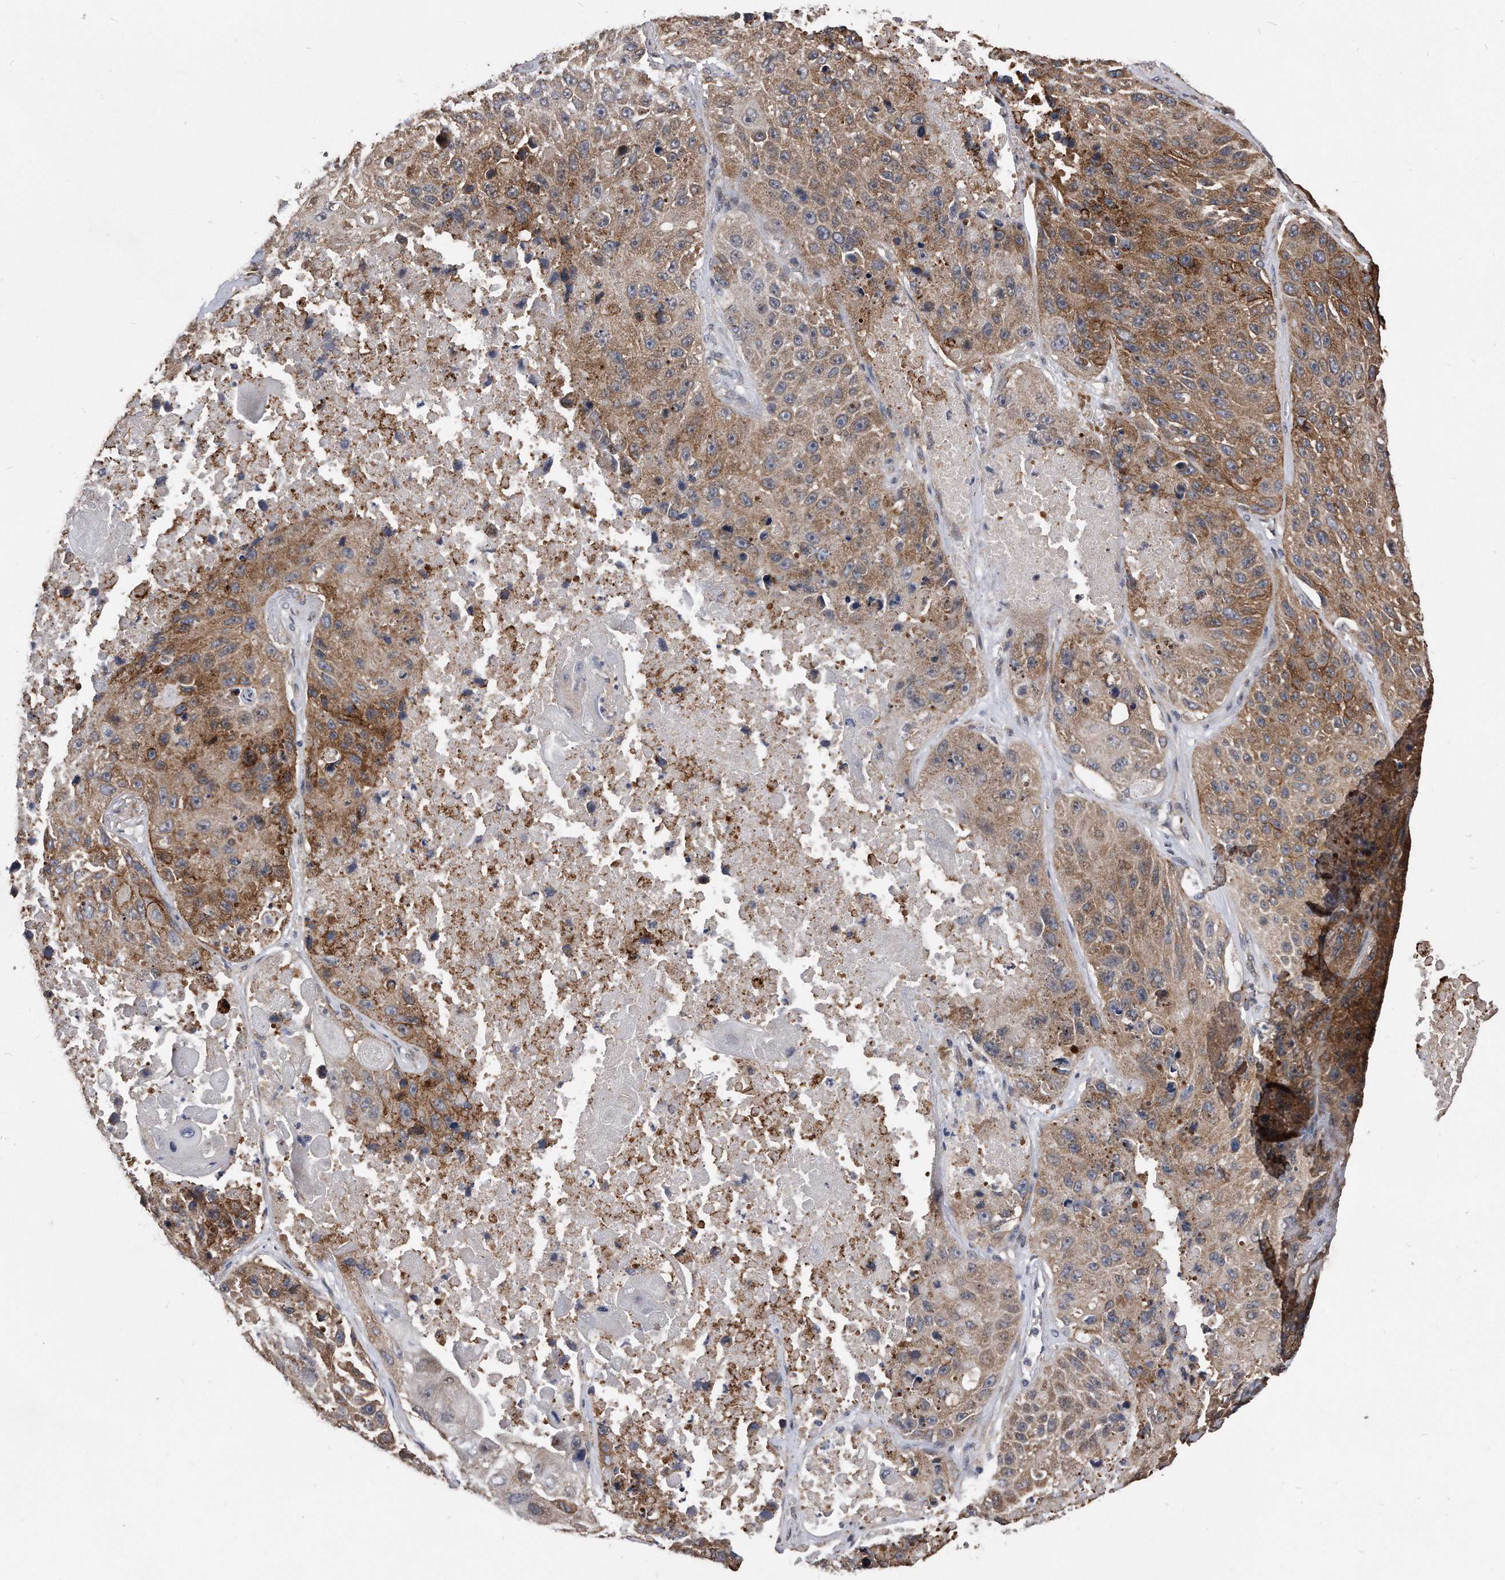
{"staining": {"intensity": "moderate", "quantity": ">75%", "location": "cytoplasmic/membranous"}, "tissue": "lung cancer", "cell_type": "Tumor cells", "image_type": "cancer", "snomed": [{"axis": "morphology", "description": "Squamous cell carcinoma, NOS"}, {"axis": "topography", "description": "Lung"}], "caption": "Immunohistochemical staining of lung squamous cell carcinoma exhibits moderate cytoplasmic/membranous protein positivity in approximately >75% of tumor cells. The protein of interest is stained brown, and the nuclei are stained in blue (DAB IHC with brightfield microscopy, high magnification).", "gene": "IL20RA", "patient": {"sex": "male", "age": 61}}